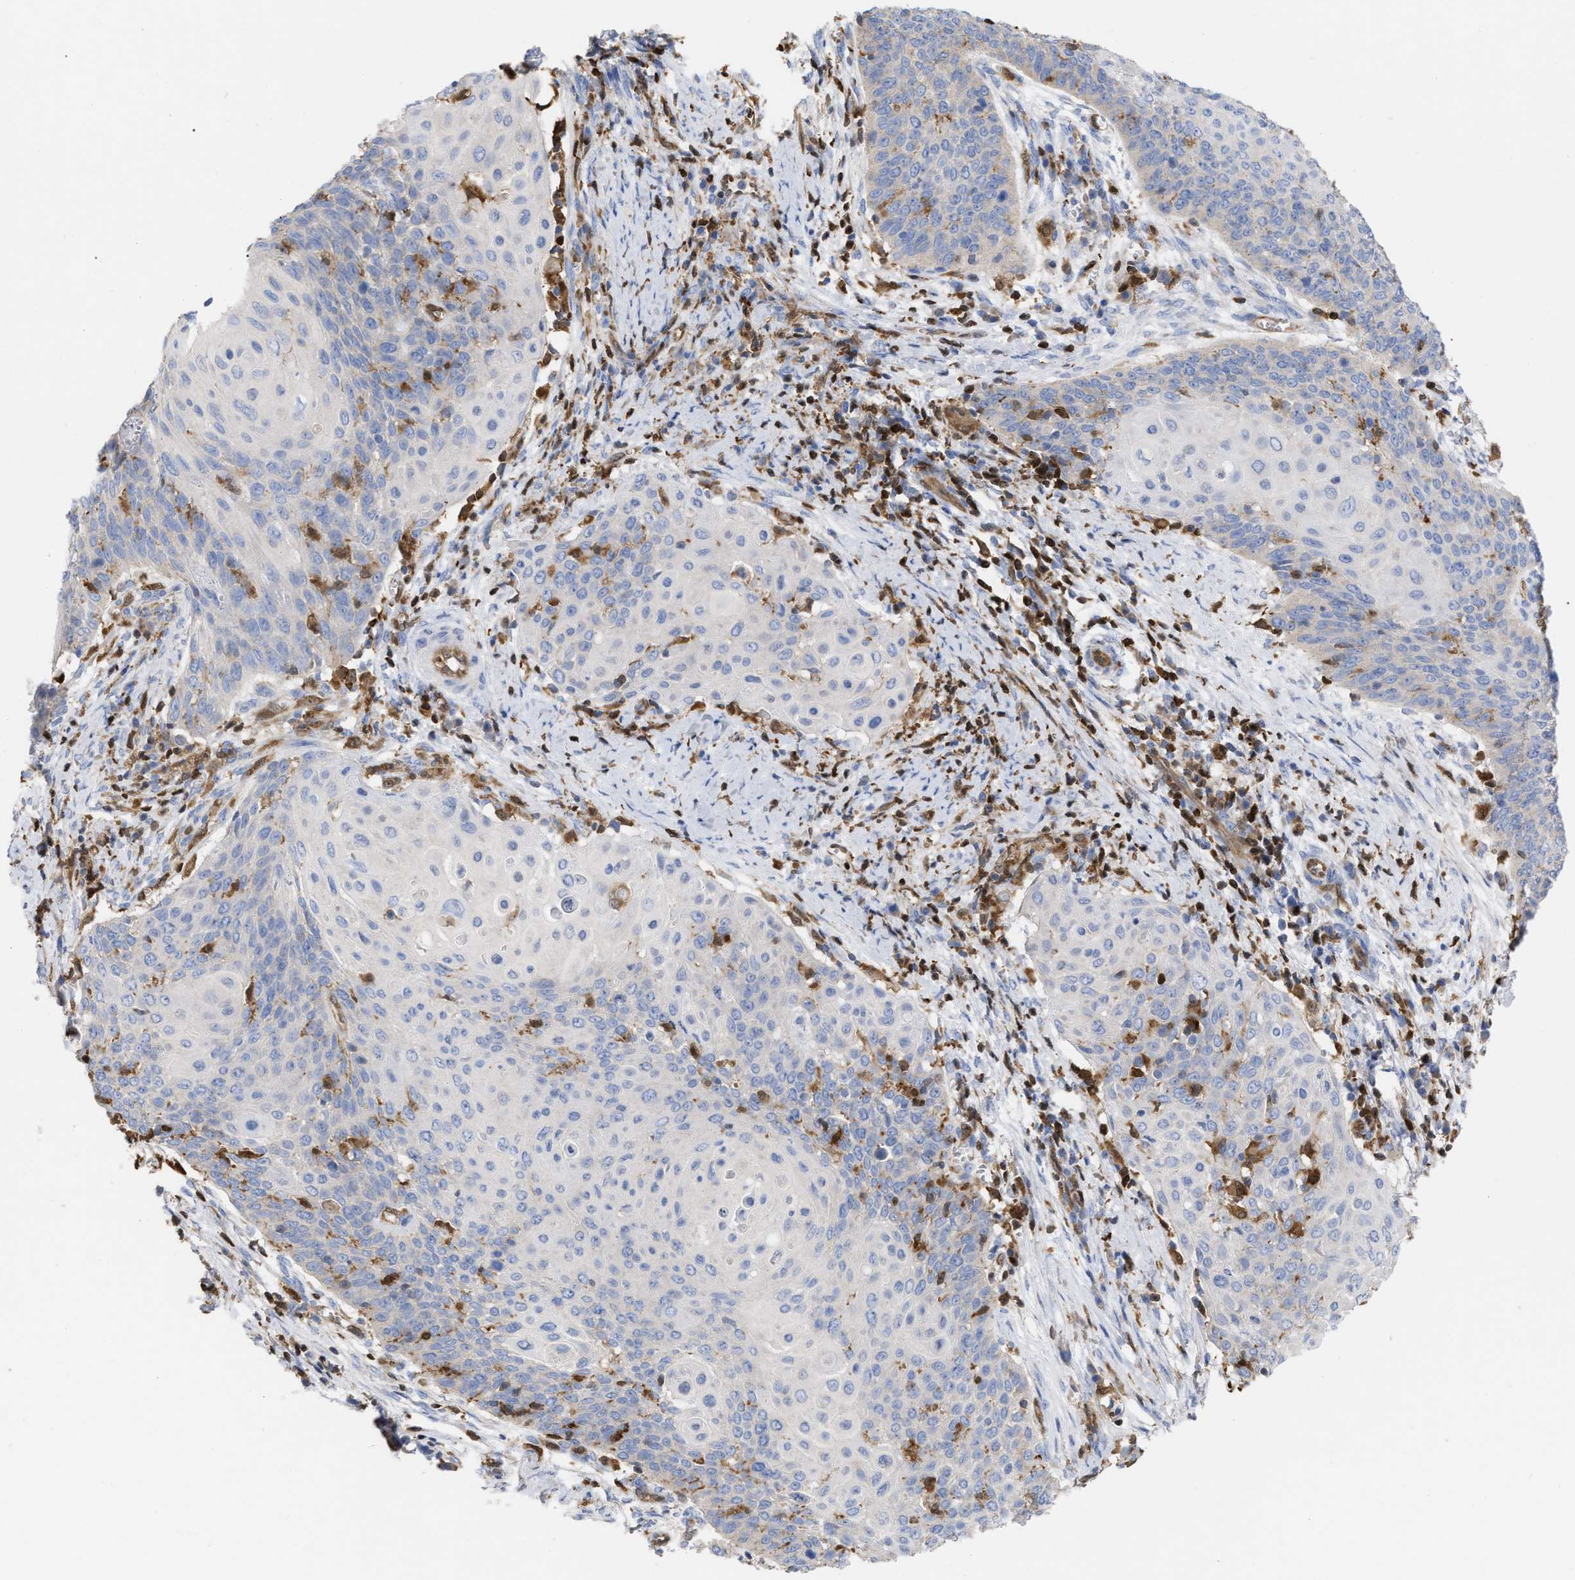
{"staining": {"intensity": "negative", "quantity": "none", "location": "none"}, "tissue": "cervical cancer", "cell_type": "Tumor cells", "image_type": "cancer", "snomed": [{"axis": "morphology", "description": "Squamous cell carcinoma, NOS"}, {"axis": "topography", "description": "Cervix"}], "caption": "The image exhibits no significant staining in tumor cells of cervical squamous cell carcinoma. The staining was performed using DAB to visualize the protein expression in brown, while the nuclei were stained in blue with hematoxylin (Magnification: 20x).", "gene": "GIMAP4", "patient": {"sex": "female", "age": 39}}